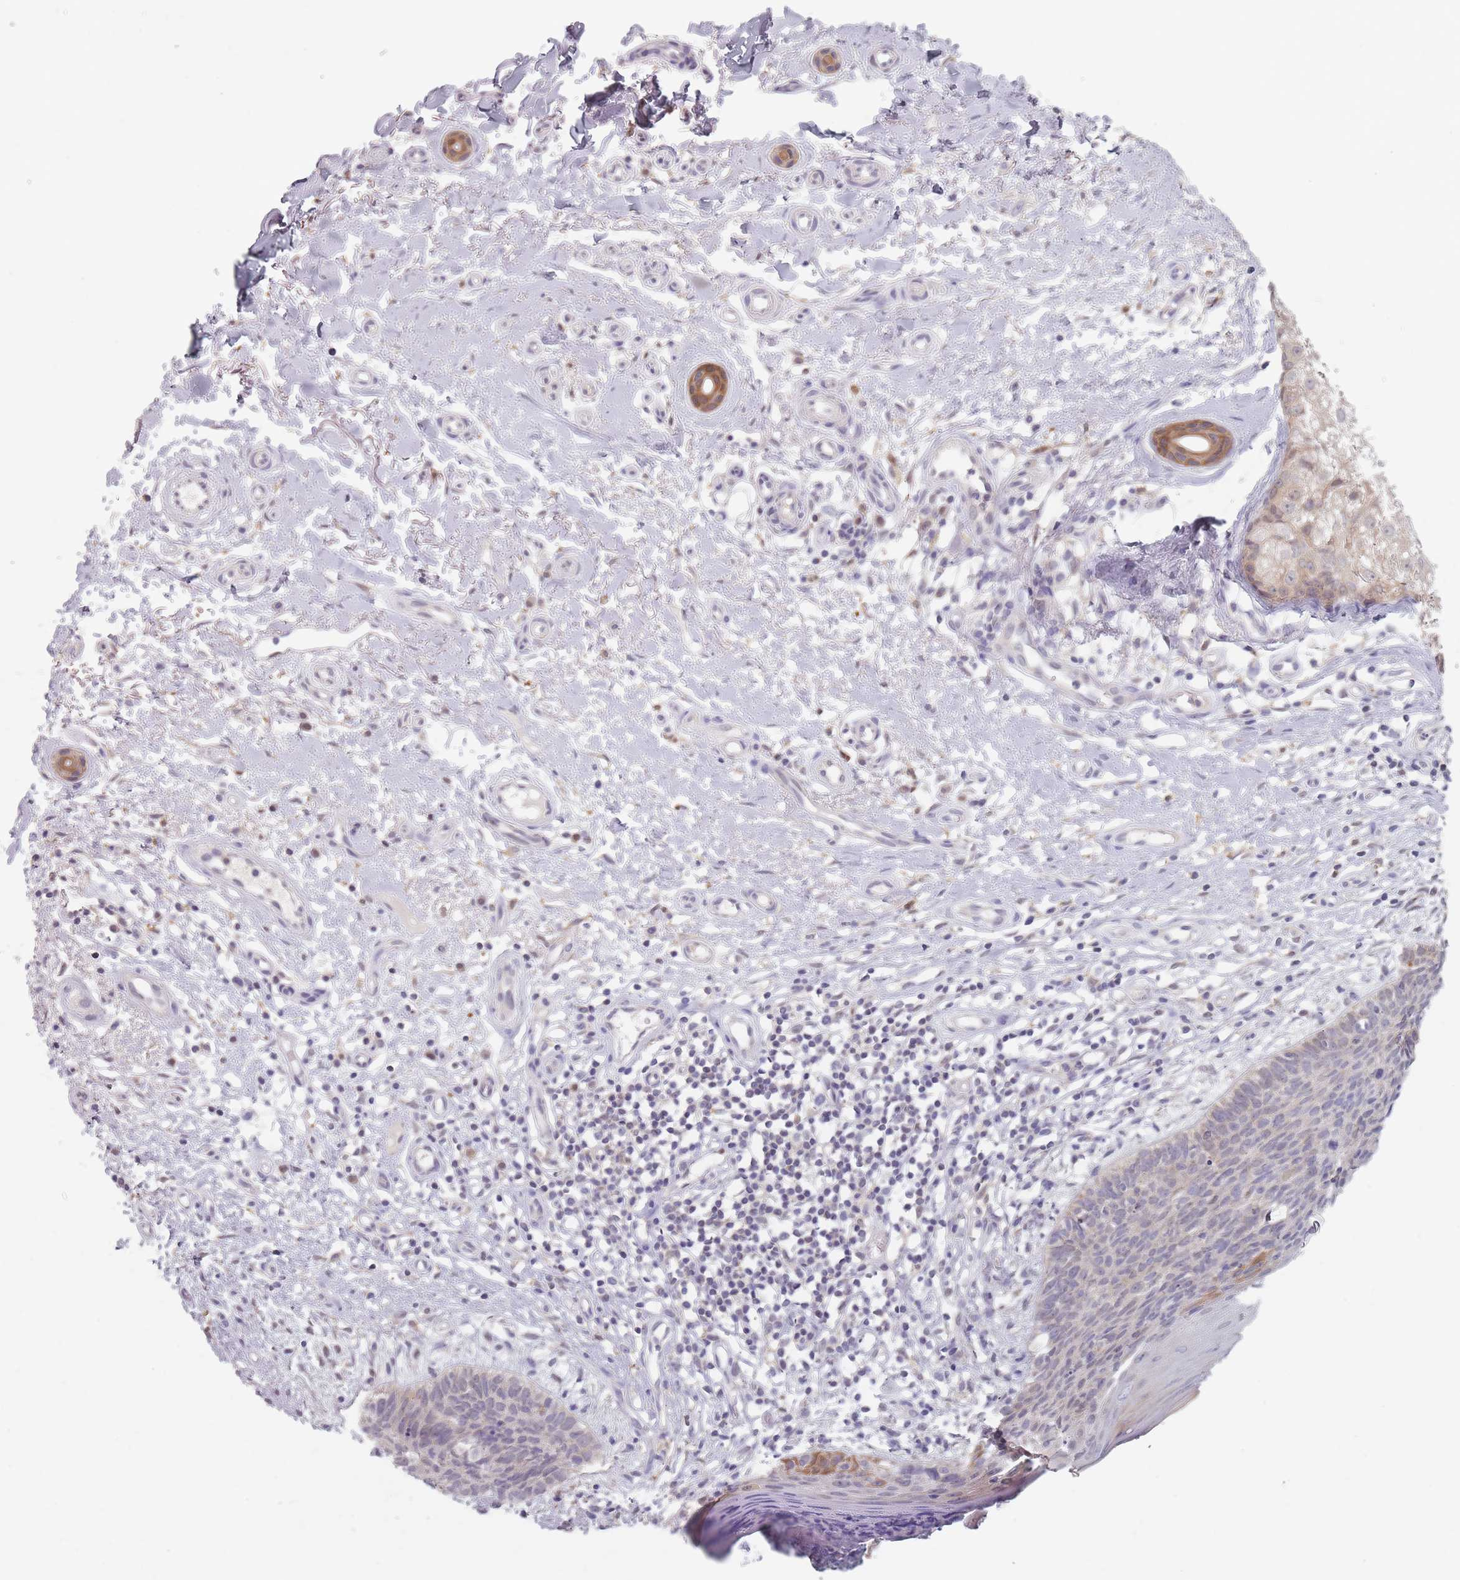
{"staining": {"intensity": "negative", "quantity": "none", "location": "none"}, "tissue": "skin cancer", "cell_type": "Tumor cells", "image_type": "cancer", "snomed": [{"axis": "morphology", "description": "Basal cell carcinoma"}, {"axis": "topography", "description": "Skin"}], "caption": "Immunohistochemistry (IHC) histopathology image of neoplastic tissue: skin cancer (basal cell carcinoma) stained with DAB displays no significant protein expression in tumor cells.", "gene": "NAXE", "patient": {"sex": "male", "age": 78}}